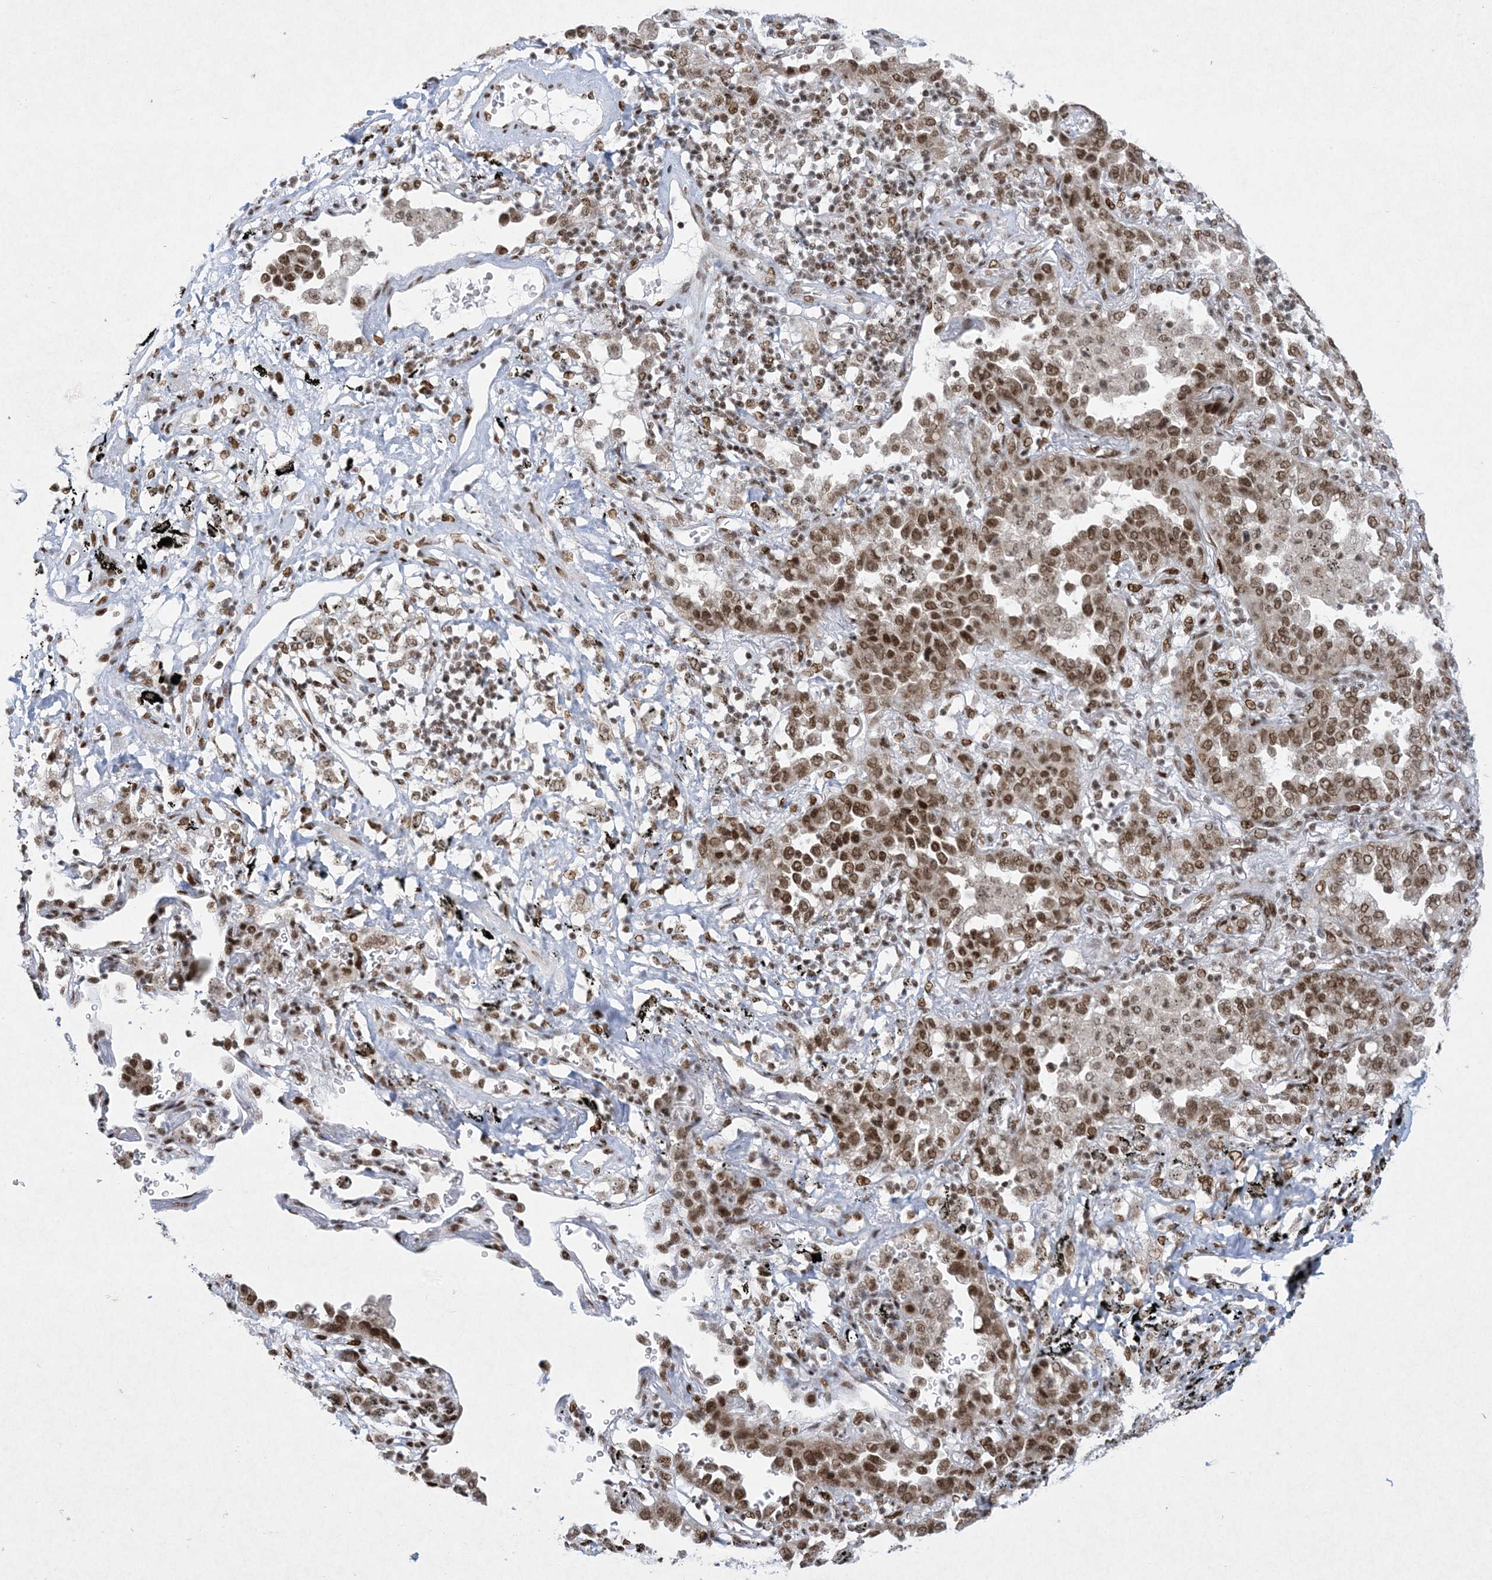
{"staining": {"intensity": "moderate", "quantity": ">75%", "location": "nuclear"}, "tissue": "lung cancer", "cell_type": "Tumor cells", "image_type": "cancer", "snomed": [{"axis": "morphology", "description": "Normal tissue, NOS"}, {"axis": "morphology", "description": "Adenocarcinoma, NOS"}, {"axis": "topography", "description": "Lung"}], "caption": "Lung cancer stained with IHC exhibits moderate nuclear expression in about >75% of tumor cells. The staining is performed using DAB brown chromogen to label protein expression. The nuclei are counter-stained blue using hematoxylin.", "gene": "PKNOX2", "patient": {"sex": "male", "age": 59}}